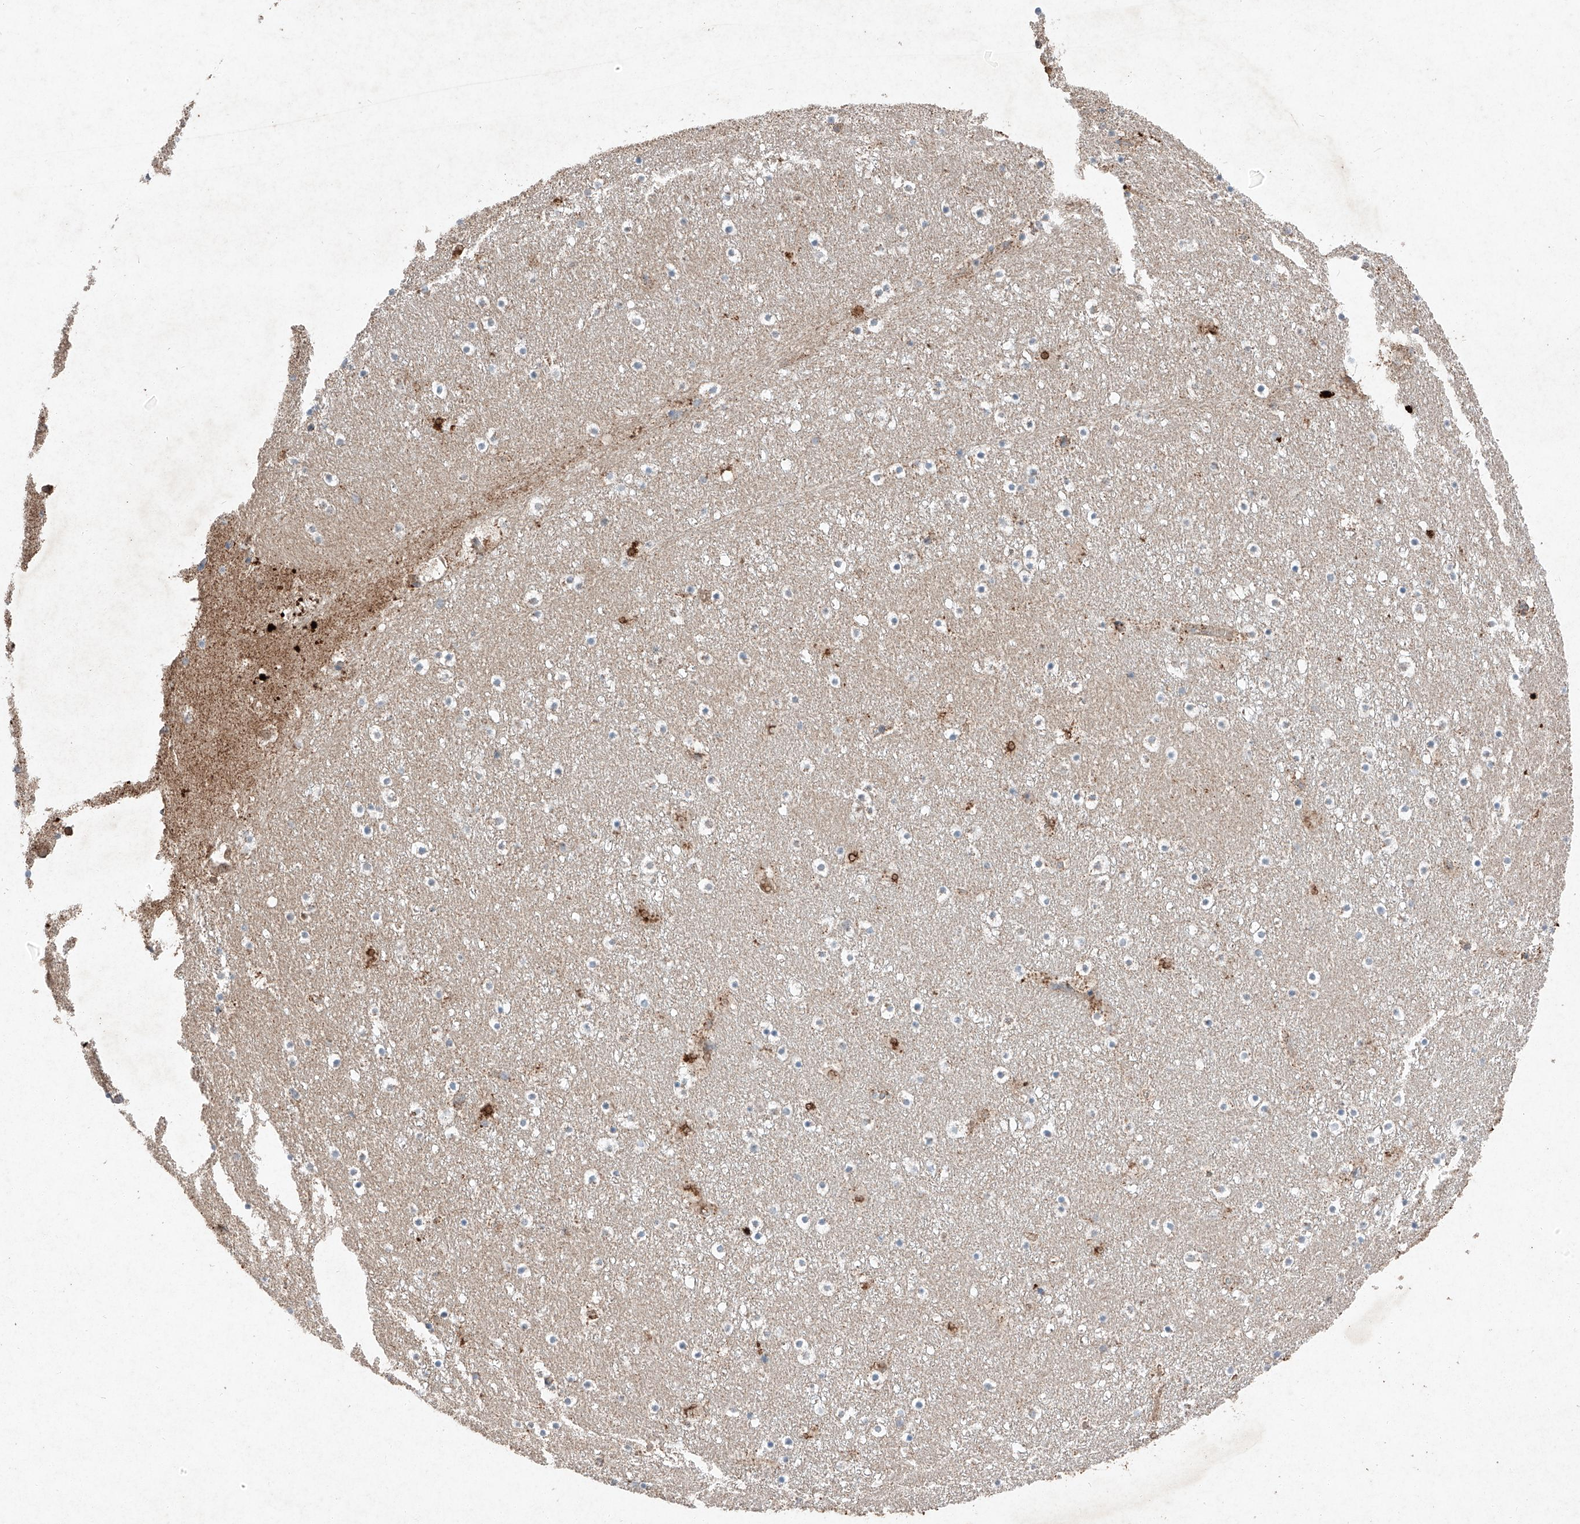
{"staining": {"intensity": "moderate", "quantity": "<25%", "location": "cytoplasmic/membranous"}, "tissue": "caudate", "cell_type": "Glial cells", "image_type": "normal", "snomed": [{"axis": "morphology", "description": "Normal tissue, NOS"}, {"axis": "topography", "description": "Lateral ventricle wall"}], "caption": "Moderate cytoplasmic/membranous protein expression is seen in about <25% of glial cells in caudate. (DAB IHC with brightfield microscopy, high magnification).", "gene": "RUSC1", "patient": {"sex": "male", "age": 45}}